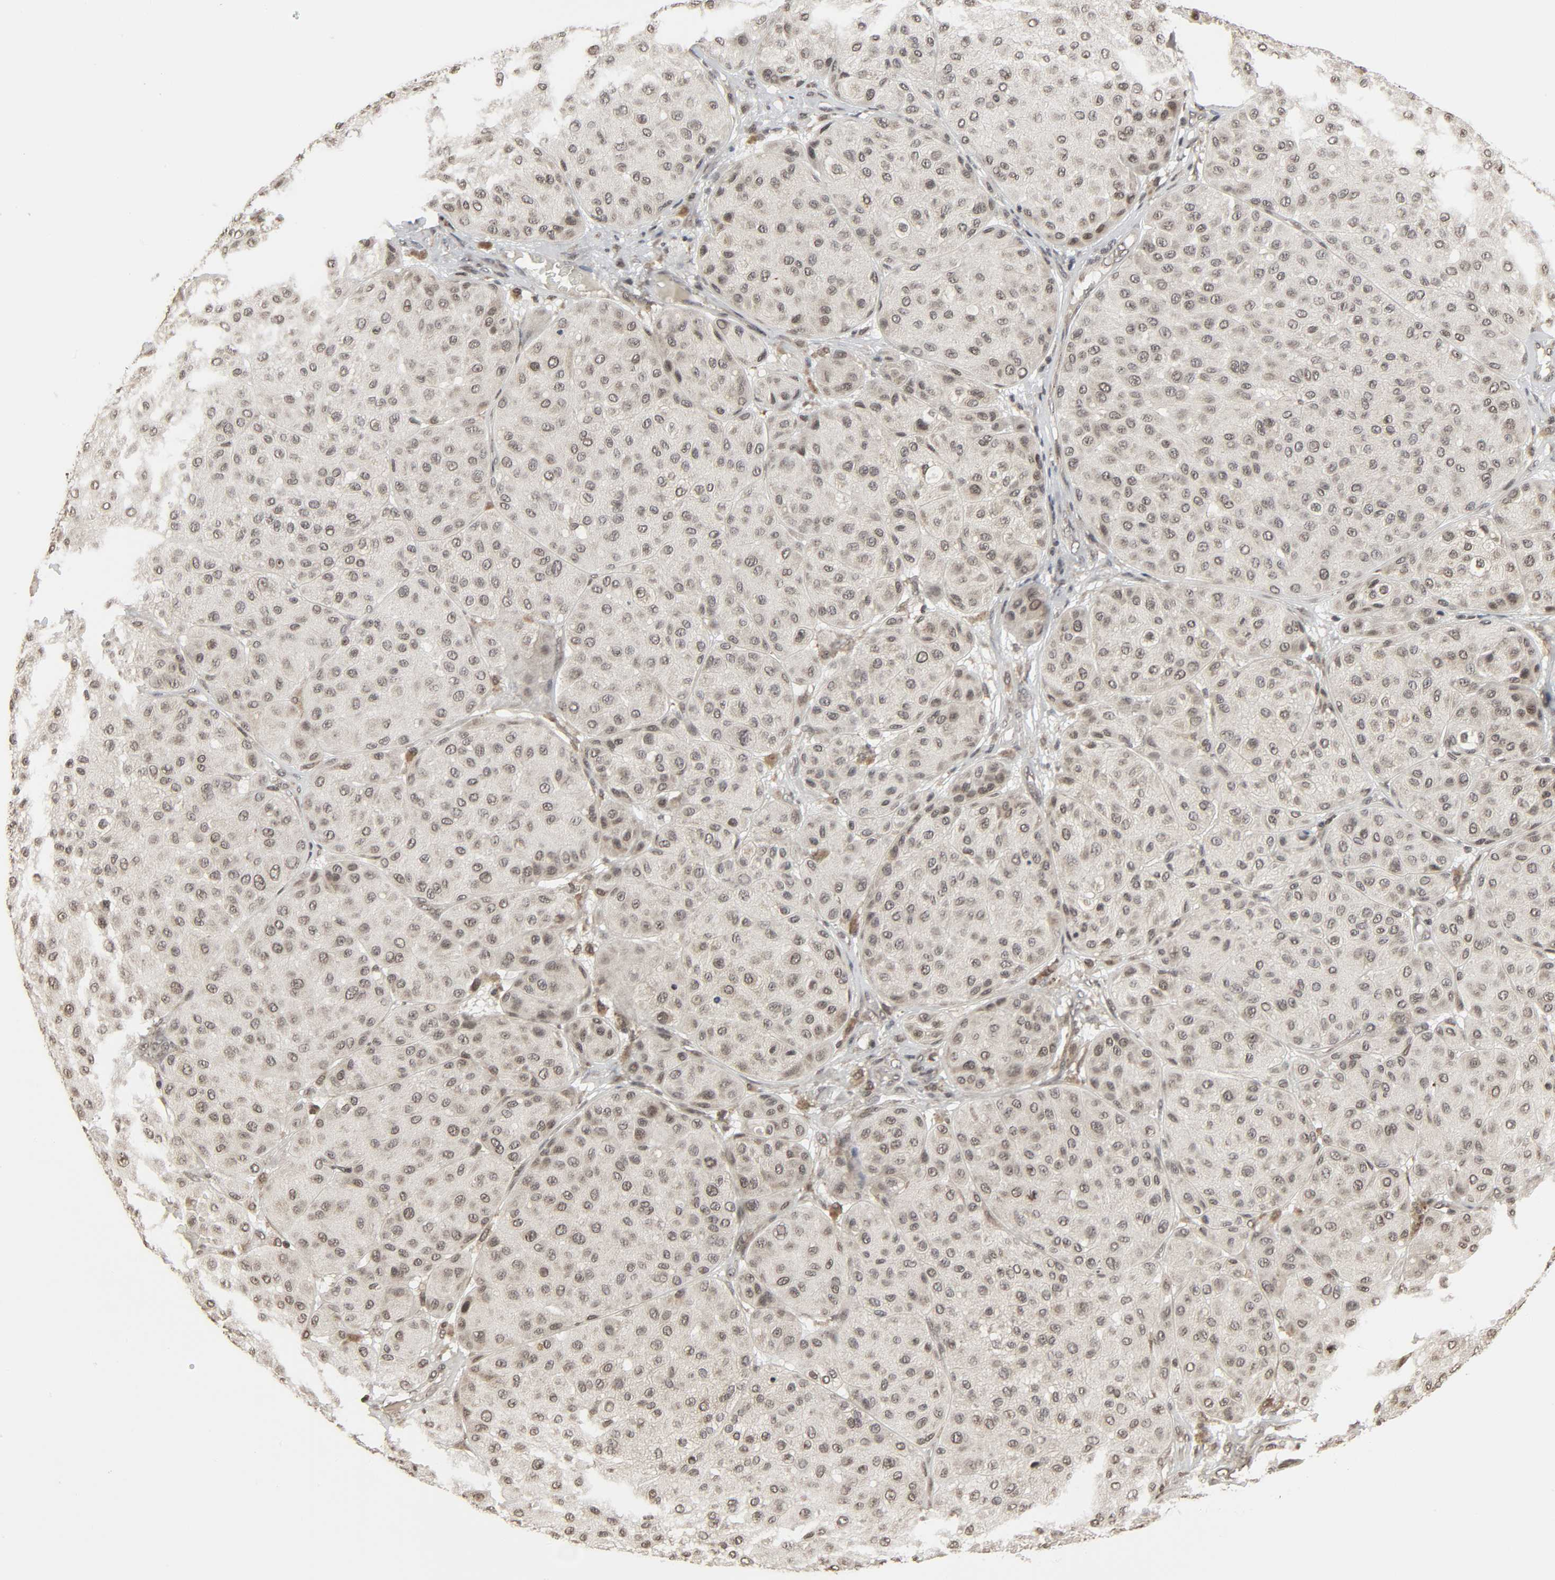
{"staining": {"intensity": "moderate", "quantity": "<25%", "location": "nuclear"}, "tissue": "melanoma", "cell_type": "Tumor cells", "image_type": "cancer", "snomed": [{"axis": "morphology", "description": "Normal tissue, NOS"}, {"axis": "morphology", "description": "Malignant melanoma, Metastatic site"}, {"axis": "topography", "description": "Skin"}], "caption": "Tumor cells reveal low levels of moderate nuclear positivity in approximately <25% of cells in human melanoma.", "gene": "XRCC1", "patient": {"sex": "male", "age": 41}}